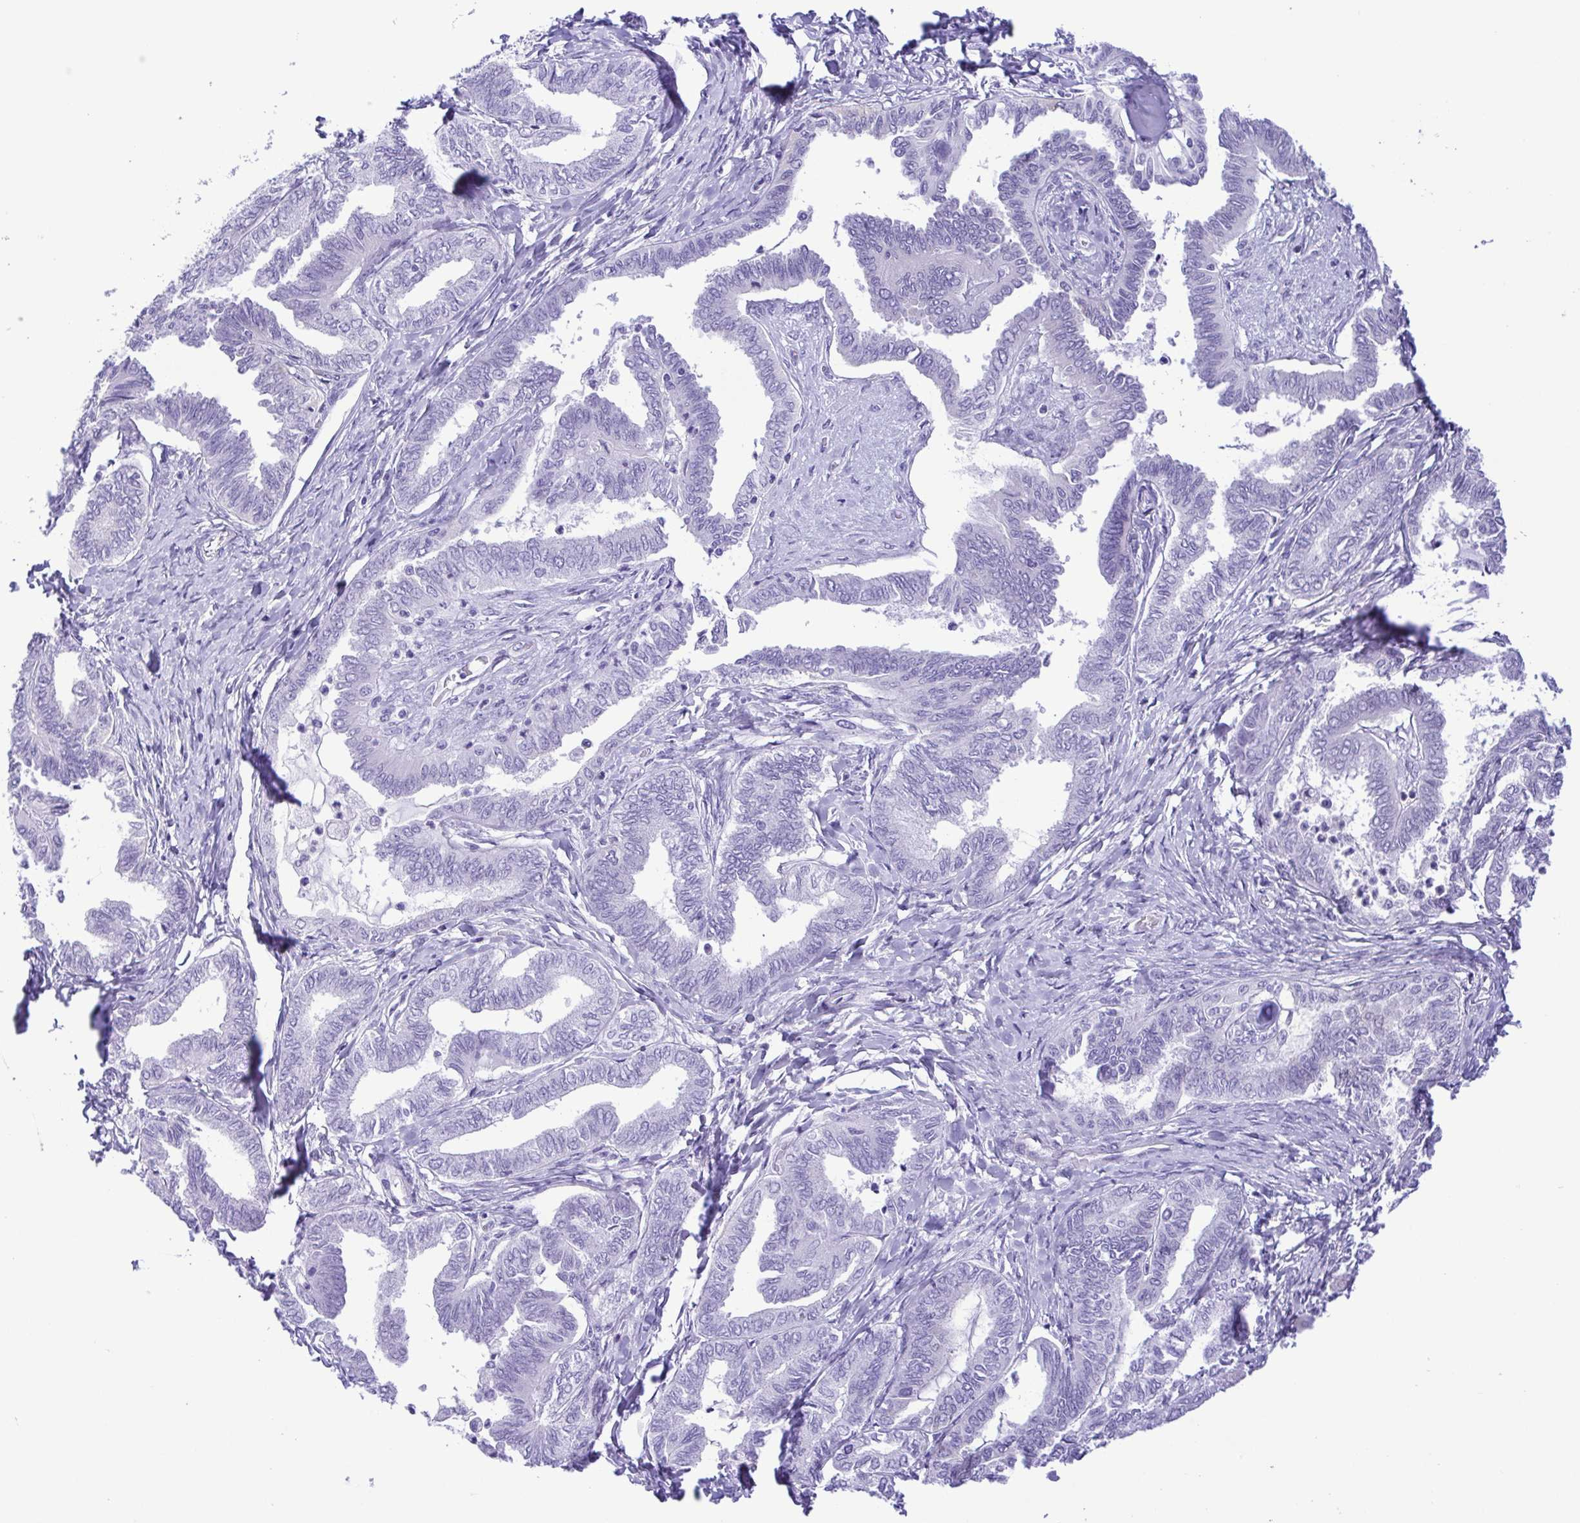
{"staining": {"intensity": "negative", "quantity": "none", "location": "none"}, "tissue": "ovarian cancer", "cell_type": "Tumor cells", "image_type": "cancer", "snomed": [{"axis": "morphology", "description": "Carcinoma, endometroid"}, {"axis": "topography", "description": "Ovary"}], "caption": "Immunohistochemistry (IHC) micrograph of neoplastic tissue: ovarian cancer (endometroid carcinoma) stained with DAB (3,3'-diaminobenzidine) reveals no significant protein positivity in tumor cells. Nuclei are stained in blue.", "gene": "PAK3", "patient": {"sex": "female", "age": 70}}